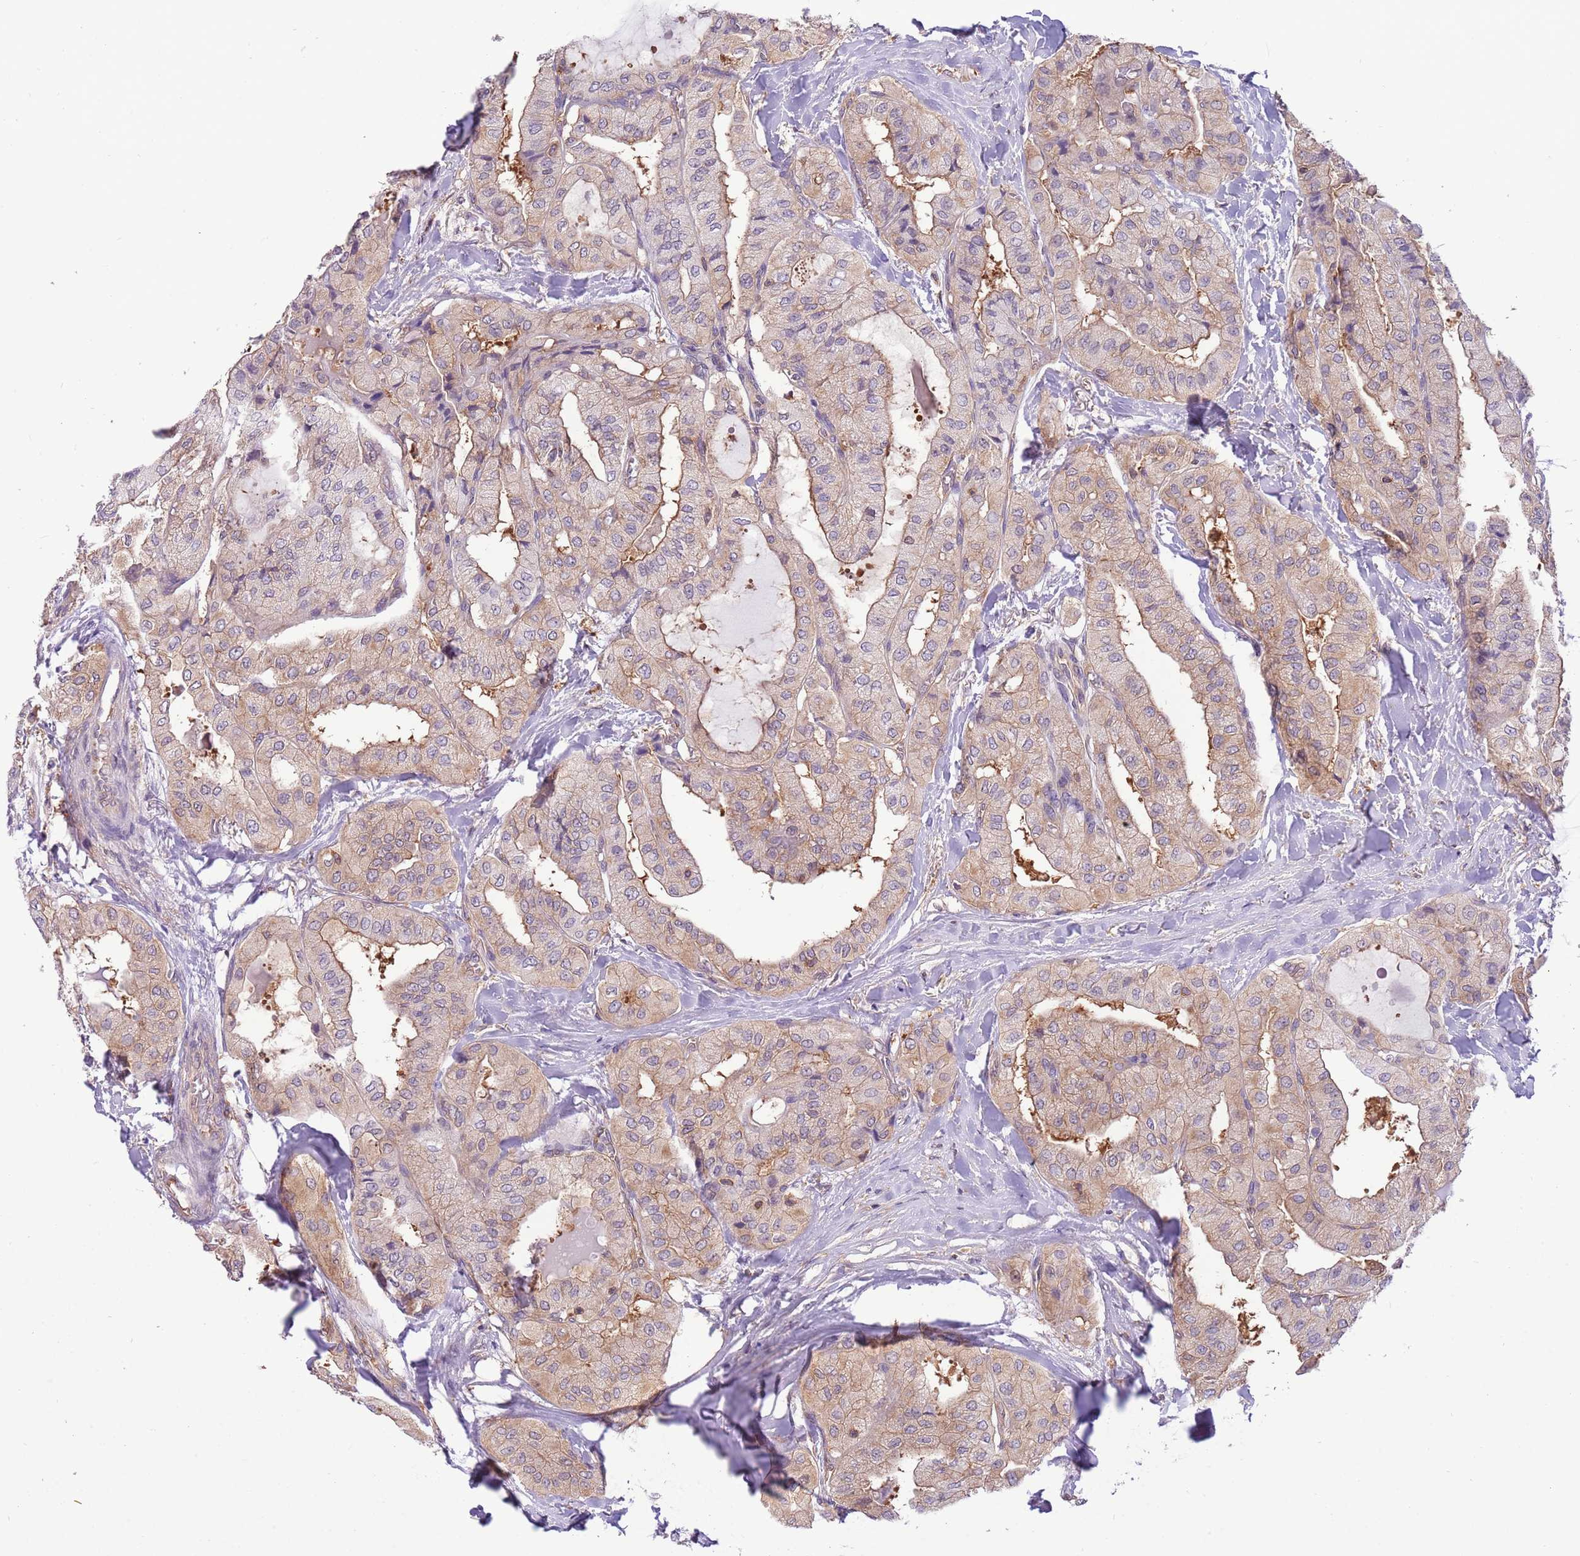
{"staining": {"intensity": "moderate", "quantity": "<25%", "location": "cytoplasmic/membranous"}, "tissue": "thyroid cancer", "cell_type": "Tumor cells", "image_type": "cancer", "snomed": [{"axis": "morphology", "description": "Papillary adenocarcinoma, NOS"}, {"axis": "topography", "description": "Thyroid gland"}], "caption": "Protein expression analysis of human papillary adenocarcinoma (thyroid) reveals moderate cytoplasmic/membranous staining in about <25% of tumor cells.", "gene": "STIP1", "patient": {"sex": "female", "age": 59}}